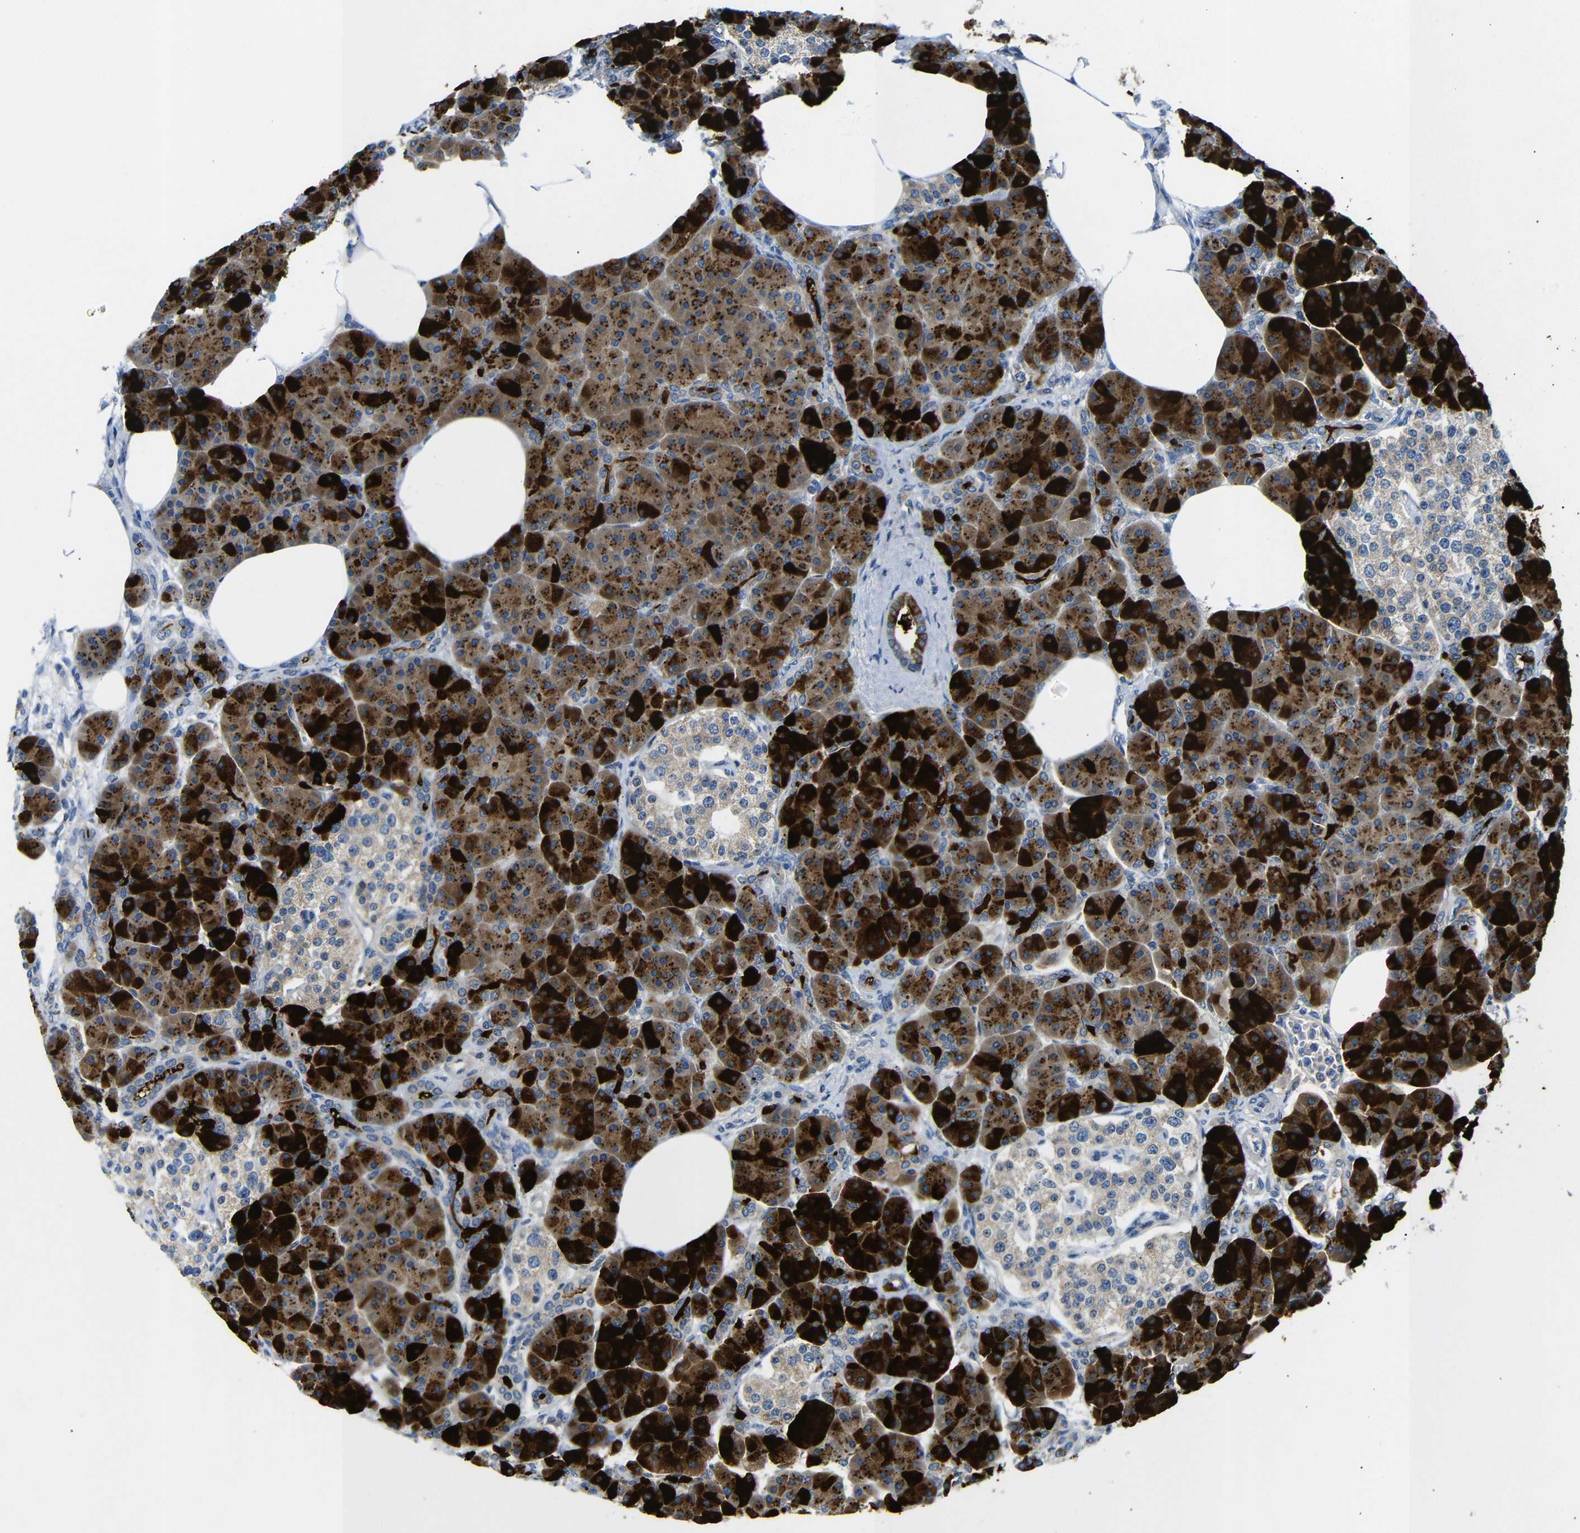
{"staining": {"intensity": "strong", "quantity": ">75%", "location": "cytoplasmic/membranous"}, "tissue": "pancreas", "cell_type": "Exocrine glandular cells", "image_type": "normal", "snomed": [{"axis": "morphology", "description": "Normal tissue, NOS"}, {"axis": "topography", "description": "Pancreas"}], "caption": "This image reveals immunohistochemistry (IHC) staining of normal pancreas, with high strong cytoplasmic/membranous expression in approximately >75% of exocrine glandular cells.", "gene": "DCP1A", "patient": {"sex": "female", "age": 70}}